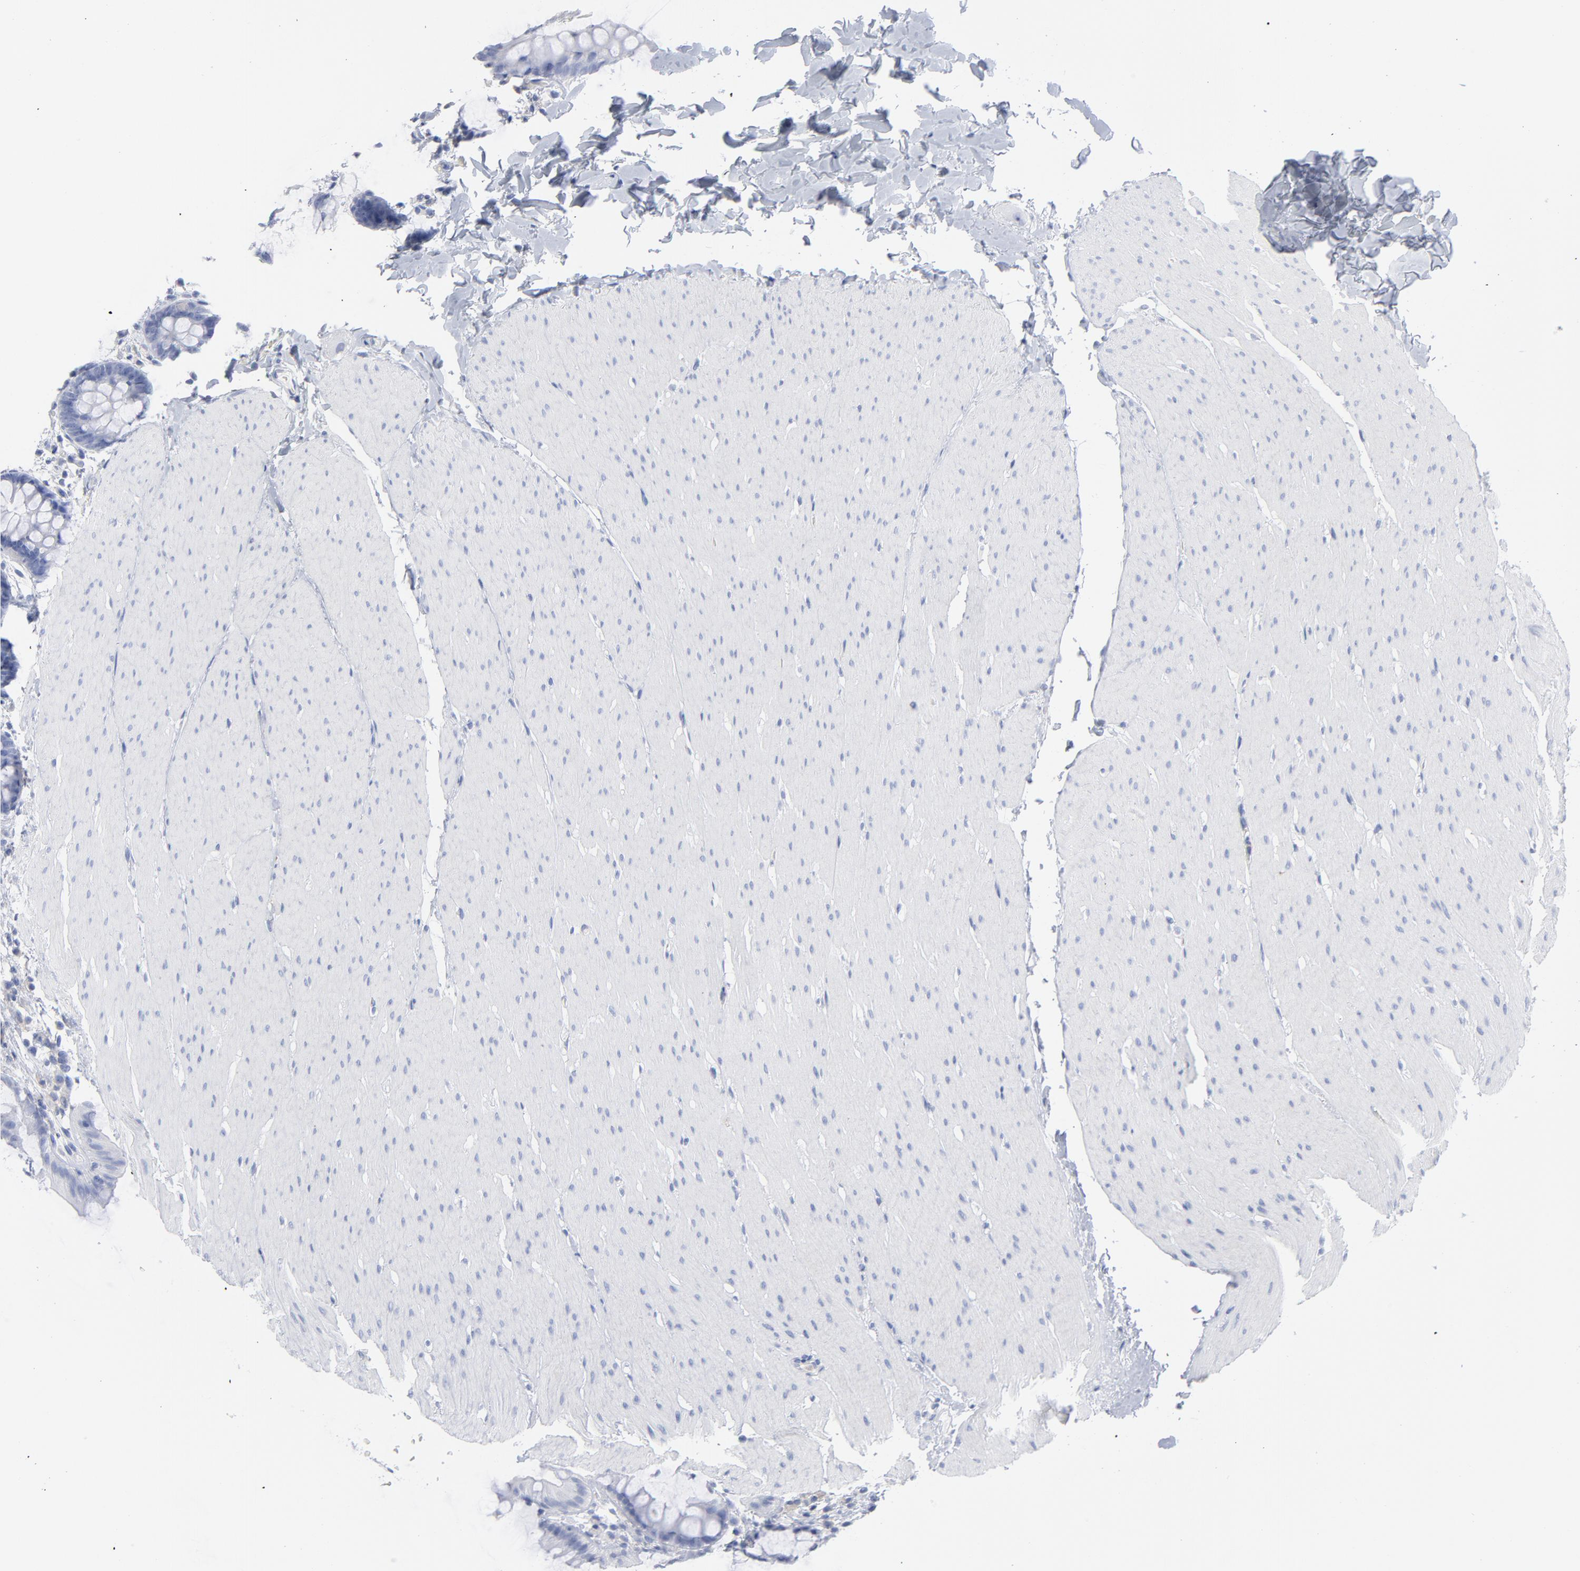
{"staining": {"intensity": "negative", "quantity": "none", "location": "none"}, "tissue": "colon", "cell_type": "Endothelial cells", "image_type": "normal", "snomed": [{"axis": "morphology", "description": "Normal tissue, NOS"}, {"axis": "topography", "description": "Smooth muscle"}, {"axis": "topography", "description": "Colon"}], "caption": "This is a image of IHC staining of unremarkable colon, which shows no expression in endothelial cells.", "gene": "P2RY8", "patient": {"sex": "male", "age": 67}}